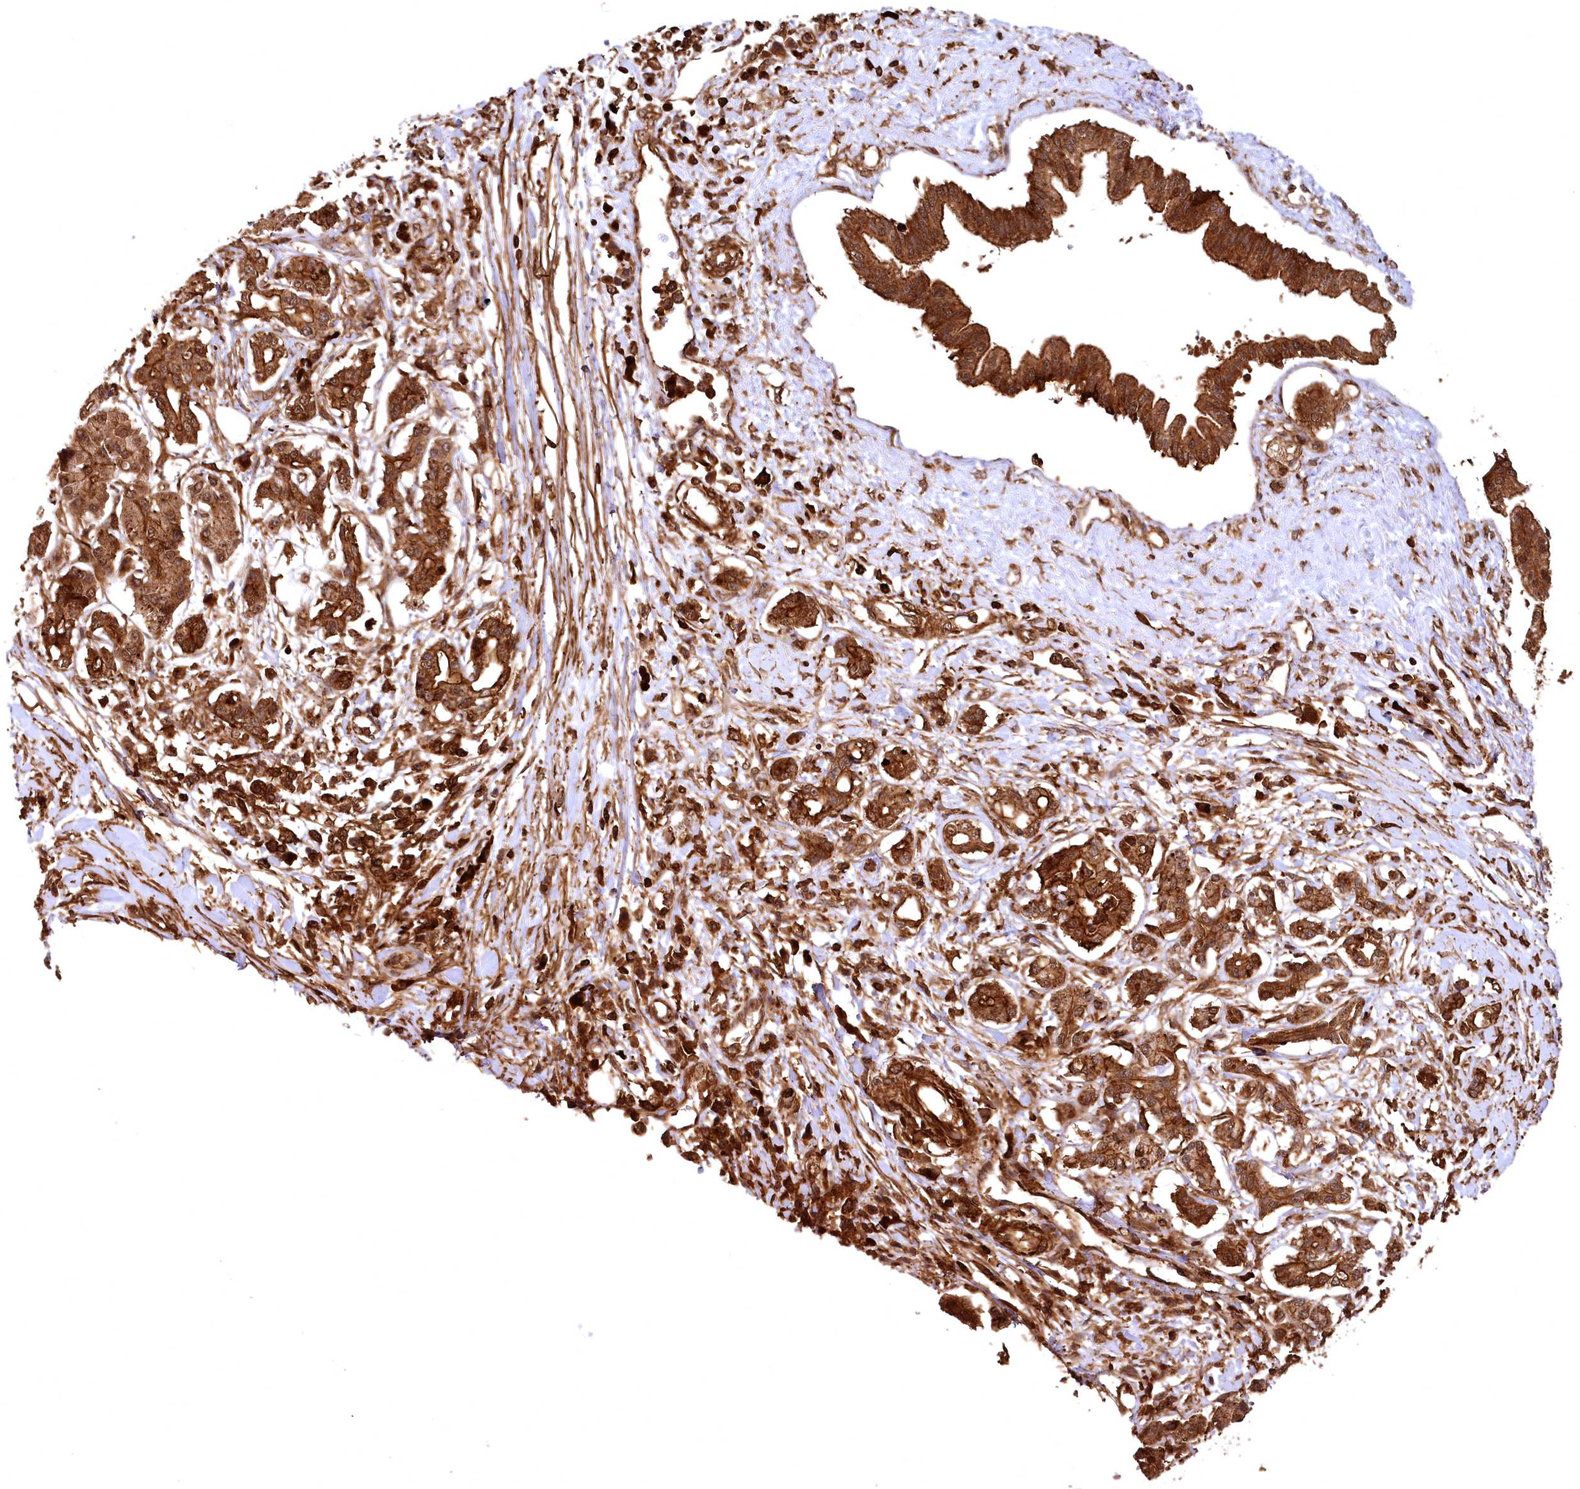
{"staining": {"intensity": "strong", "quantity": ">75%", "location": "cytoplasmic/membranous"}, "tissue": "pancreatic cancer", "cell_type": "Tumor cells", "image_type": "cancer", "snomed": [{"axis": "morphology", "description": "Inflammation, NOS"}, {"axis": "morphology", "description": "Adenocarcinoma, NOS"}, {"axis": "topography", "description": "Pancreas"}], "caption": "DAB (3,3'-diaminobenzidine) immunohistochemical staining of pancreatic cancer reveals strong cytoplasmic/membranous protein staining in approximately >75% of tumor cells.", "gene": "STUB1", "patient": {"sex": "female", "age": 56}}